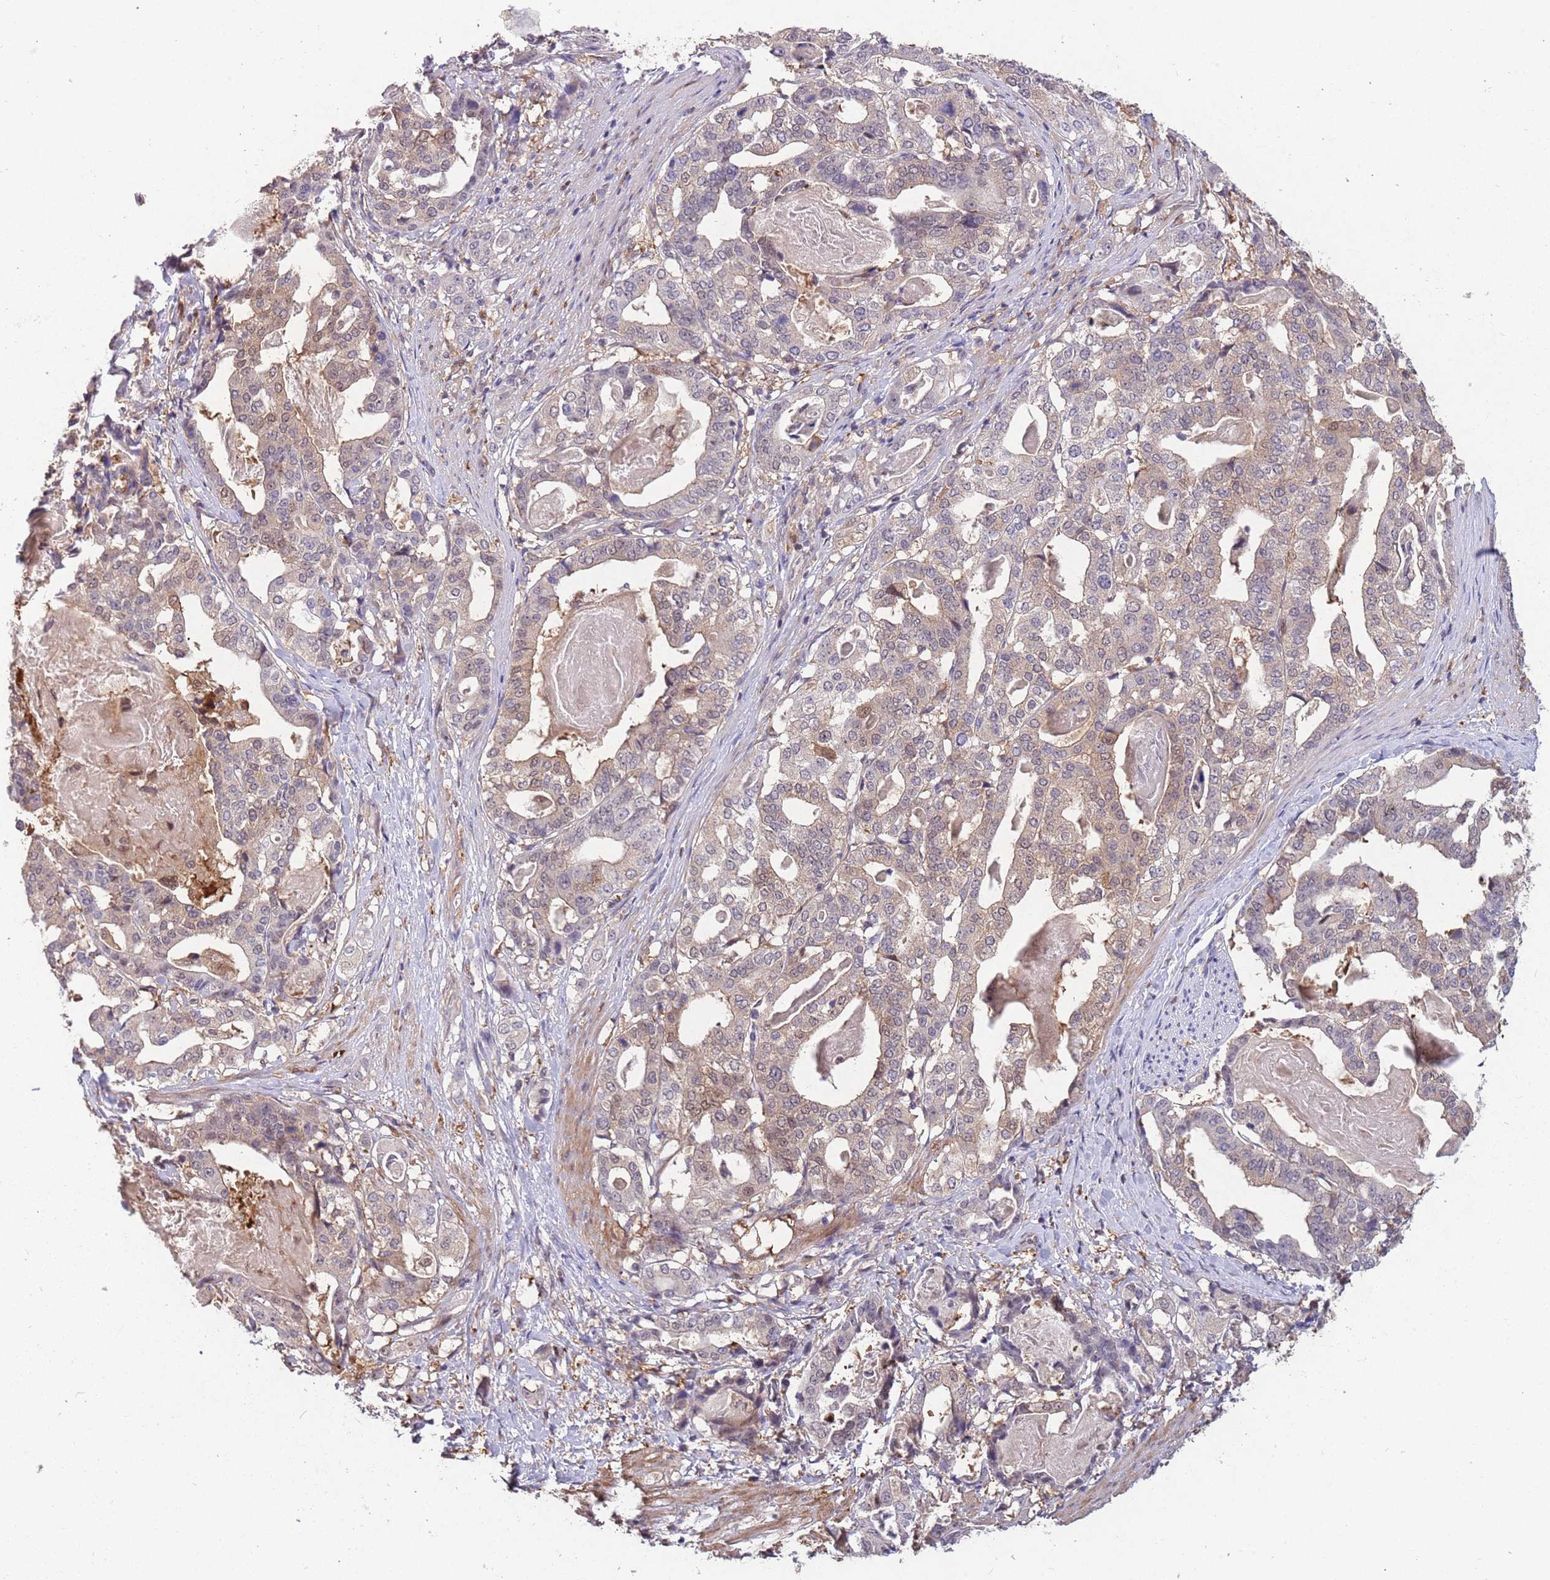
{"staining": {"intensity": "weak", "quantity": "<25%", "location": "cytoplasmic/membranous,nuclear"}, "tissue": "stomach cancer", "cell_type": "Tumor cells", "image_type": "cancer", "snomed": [{"axis": "morphology", "description": "Adenocarcinoma, NOS"}, {"axis": "topography", "description": "Stomach"}], "caption": "Immunohistochemistry (IHC) of stomach adenocarcinoma demonstrates no staining in tumor cells.", "gene": "ZNF639", "patient": {"sex": "male", "age": 48}}